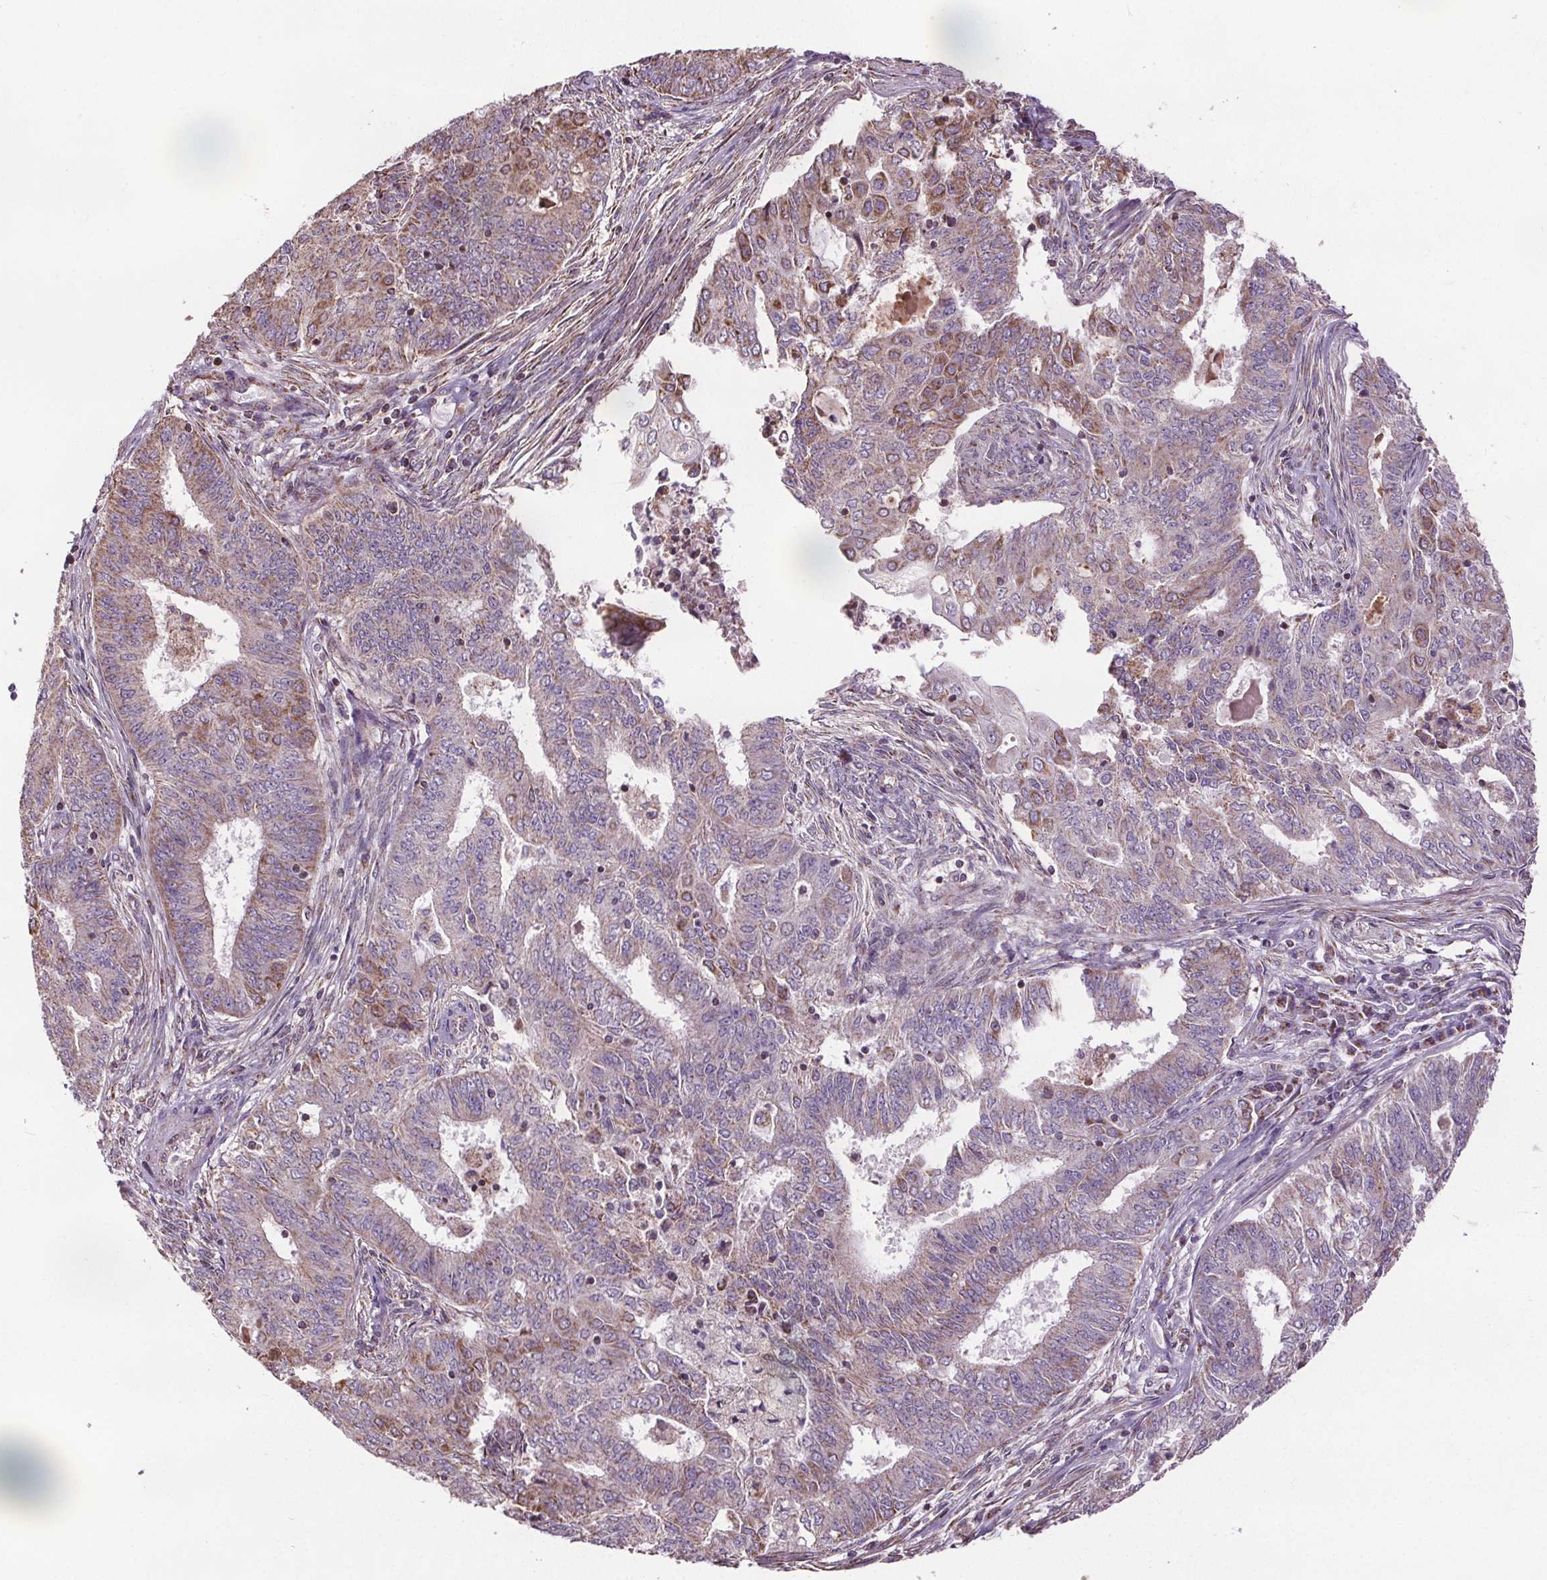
{"staining": {"intensity": "moderate", "quantity": "<25%", "location": "cytoplasmic/membranous"}, "tissue": "endometrial cancer", "cell_type": "Tumor cells", "image_type": "cancer", "snomed": [{"axis": "morphology", "description": "Adenocarcinoma, NOS"}, {"axis": "topography", "description": "Endometrium"}], "caption": "A micrograph of endometrial cancer (adenocarcinoma) stained for a protein demonstrates moderate cytoplasmic/membranous brown staining in tumor cells. (DAB IHC, brown staining for protein, blue staining for nuclei).", "gene": "ZNF548", "patient": {"sex": "female", "age": 62}}